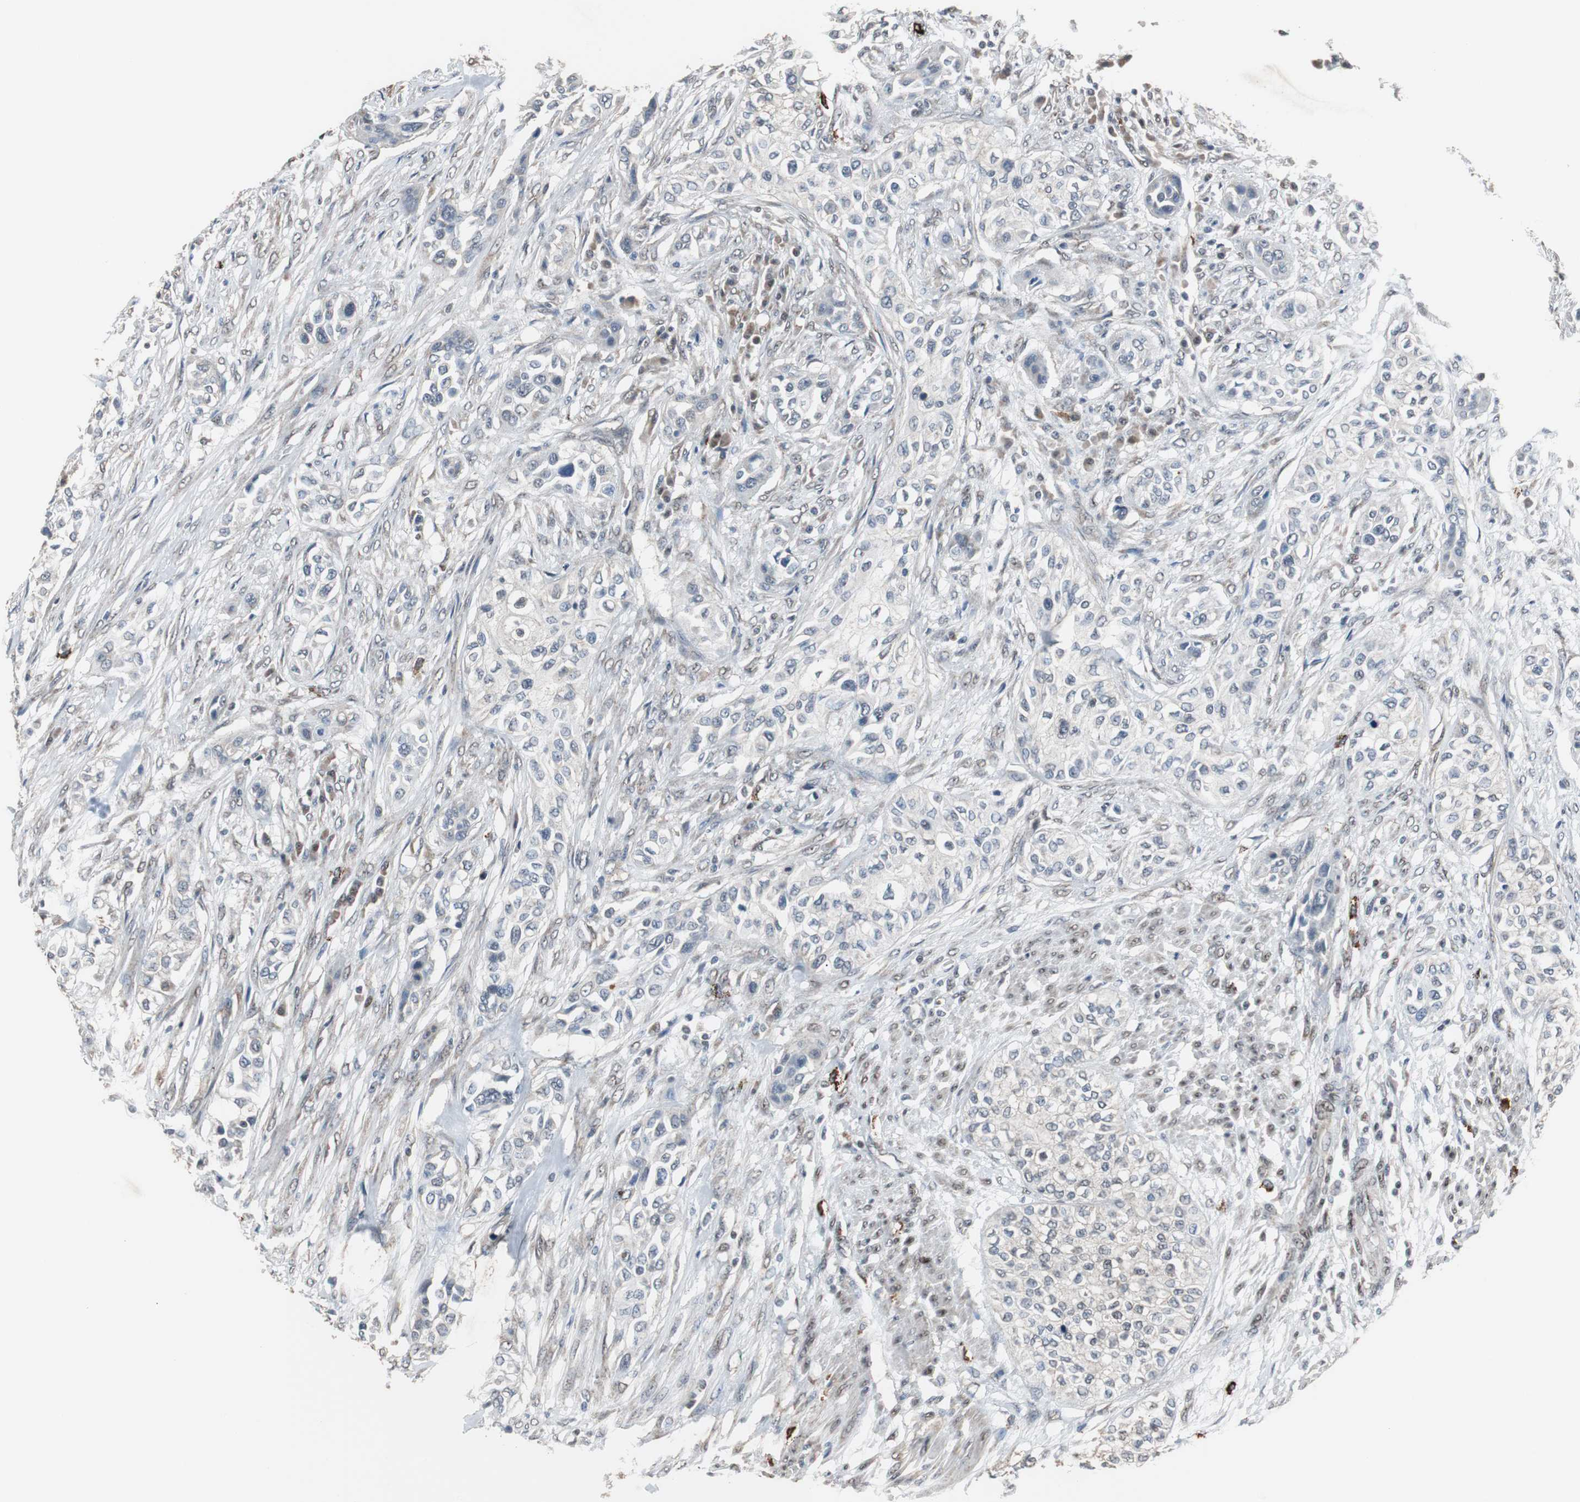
{"staining": {"intensity": "negative", "quantity": "none", "location": "none"}, "tissue": "urothelial cancer", "cell_type": "Tumor cells", "image_type": "cancer", "snomed": [{"axis": "morphology", "description": "Urothelial carcinoma, High grade"}, {"axis": "topography", "description": "Urinary bladder"}], "caption": "IHC of human urothelial cancer demonstrates no expression in tumor cells. Nuclei are stained in blue.", "gene": "ZHX2", "patient": {"sex": "male", "age": 74}}